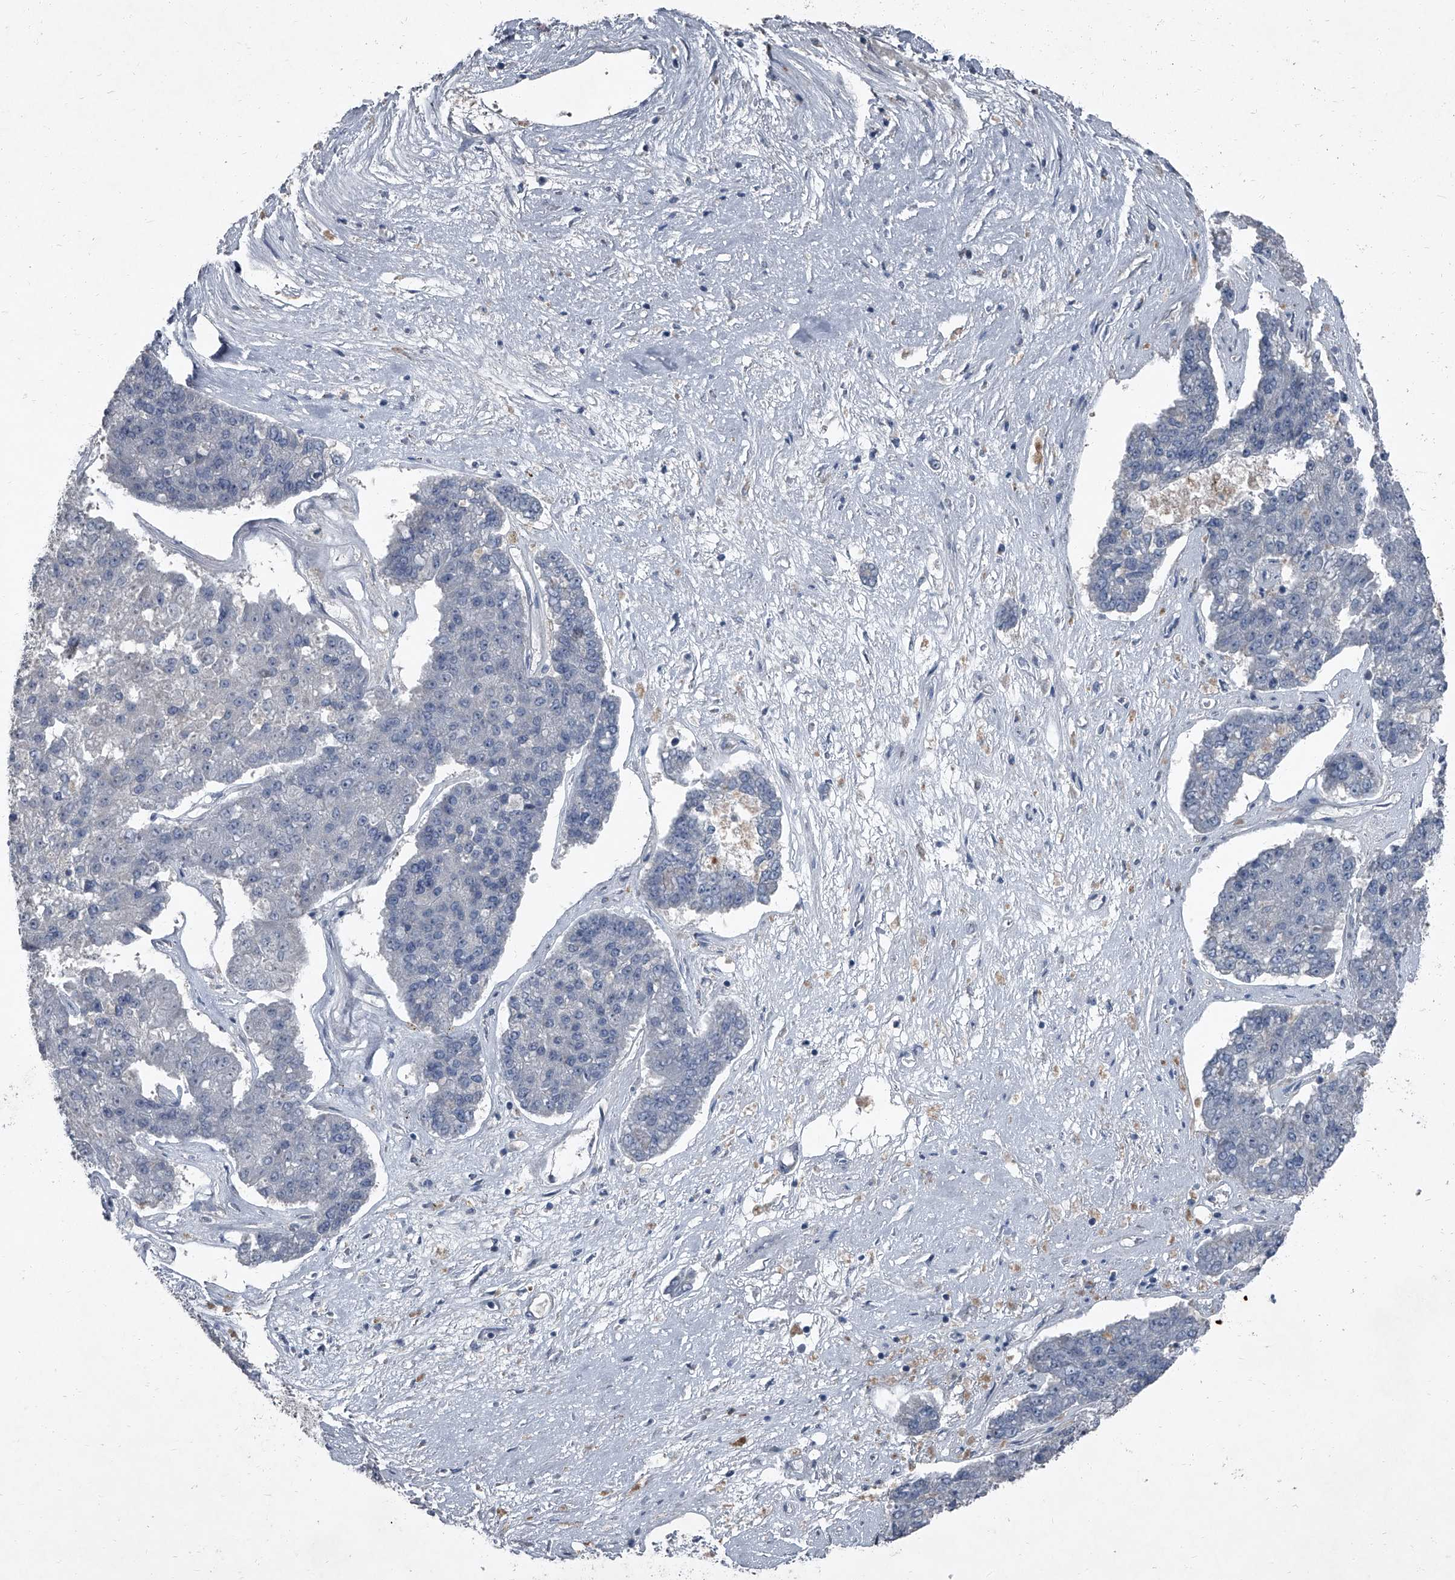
{"staining": {"intensity": "negative", "quantity": "none", "location": "none"}, "tissue": "pancreatic cancer", "cell_type": "Tumor cells", "image_type": "cancer", "snomed": [{"axis": "morphology", "description": "Adenocarcinoma, NOS"}, {"axis": "topography", "description": "Pancreas"}], "caption": "Tumor cells are negative for protein expression in human adenocarcinoma (pancreatic).", "gene": "HEPHL1", "patient": {"sex": "male", "age": 50}}